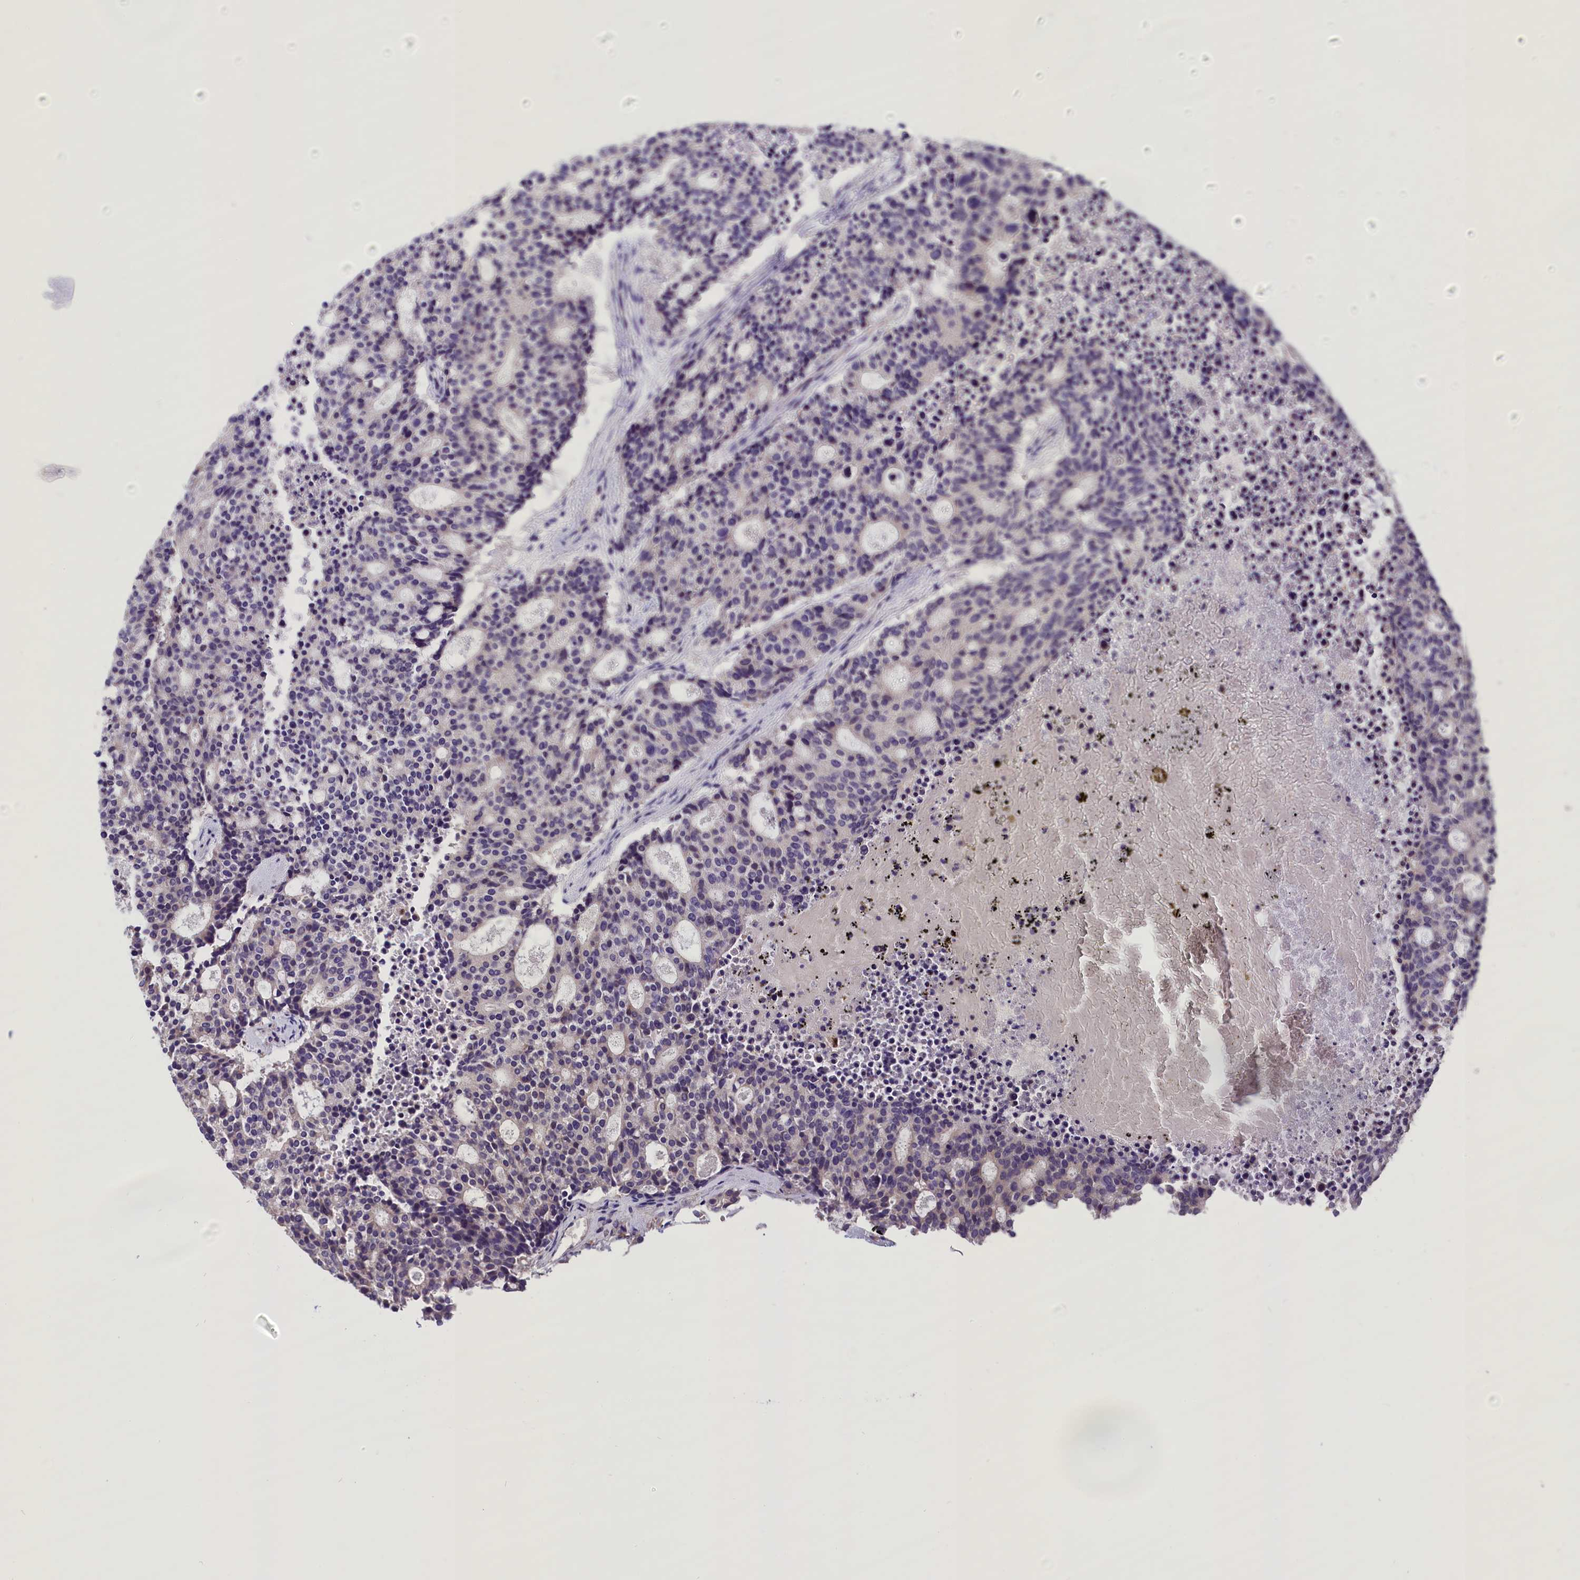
{"staining": {"intensity": "negative", "quantity": "none", "location": "none"}, "tissue": "carcinoid", "cell_type": "Tumor cells", "image_type": "cancer", "snomed": [{"axis": "morphology", "description": "Carcinoid, malignant, NOS"}, {"axis": "topography", "description": "Pancreas"}], "caption": "This micrograph is of carcinoid stained with immunohistochemistry to label a protein in brown with the nuclei are counter-stained blue. There is no positivity in tumor cells.", "gene": "BTBD9", "patient": {"sex": "female", "age": 54}}